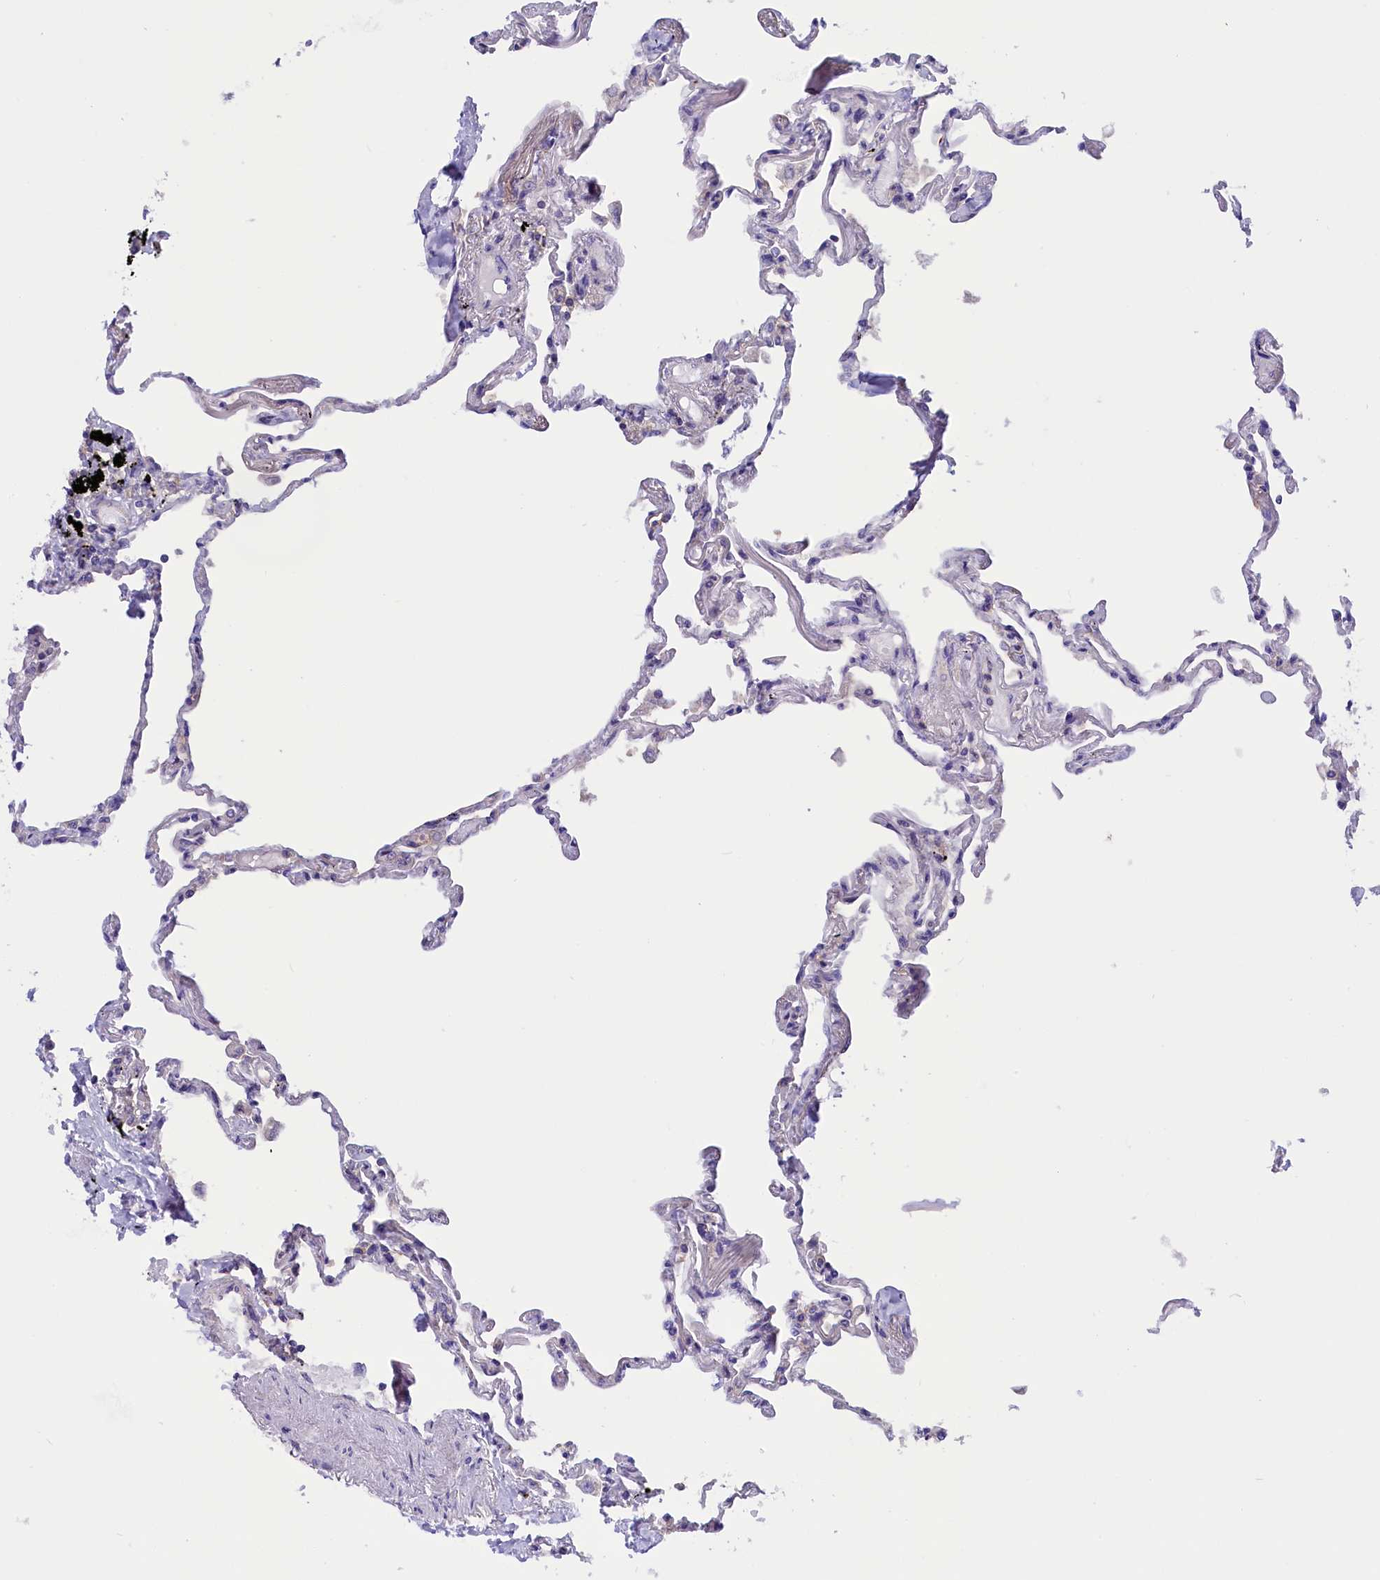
{"staining": {"intensity": "negative", "quantity": "none", "location": "none"}, "tissue": "lung", "cell_type": "Alveolar cells", "image_type": "normal", "snomed": [{"axis": "morphology", "description": "Normal tissue, NOS"}, {"axis": "topography", "description": "Lung"}], "caption": "High power microscopy photomicrograph of an immunohistochemistry (IHC) image of normal lung, revealing no significant positivity in alveolar cells.", "gene": "DNAJB9", "patient": {"sex": "female", "age": 67}}